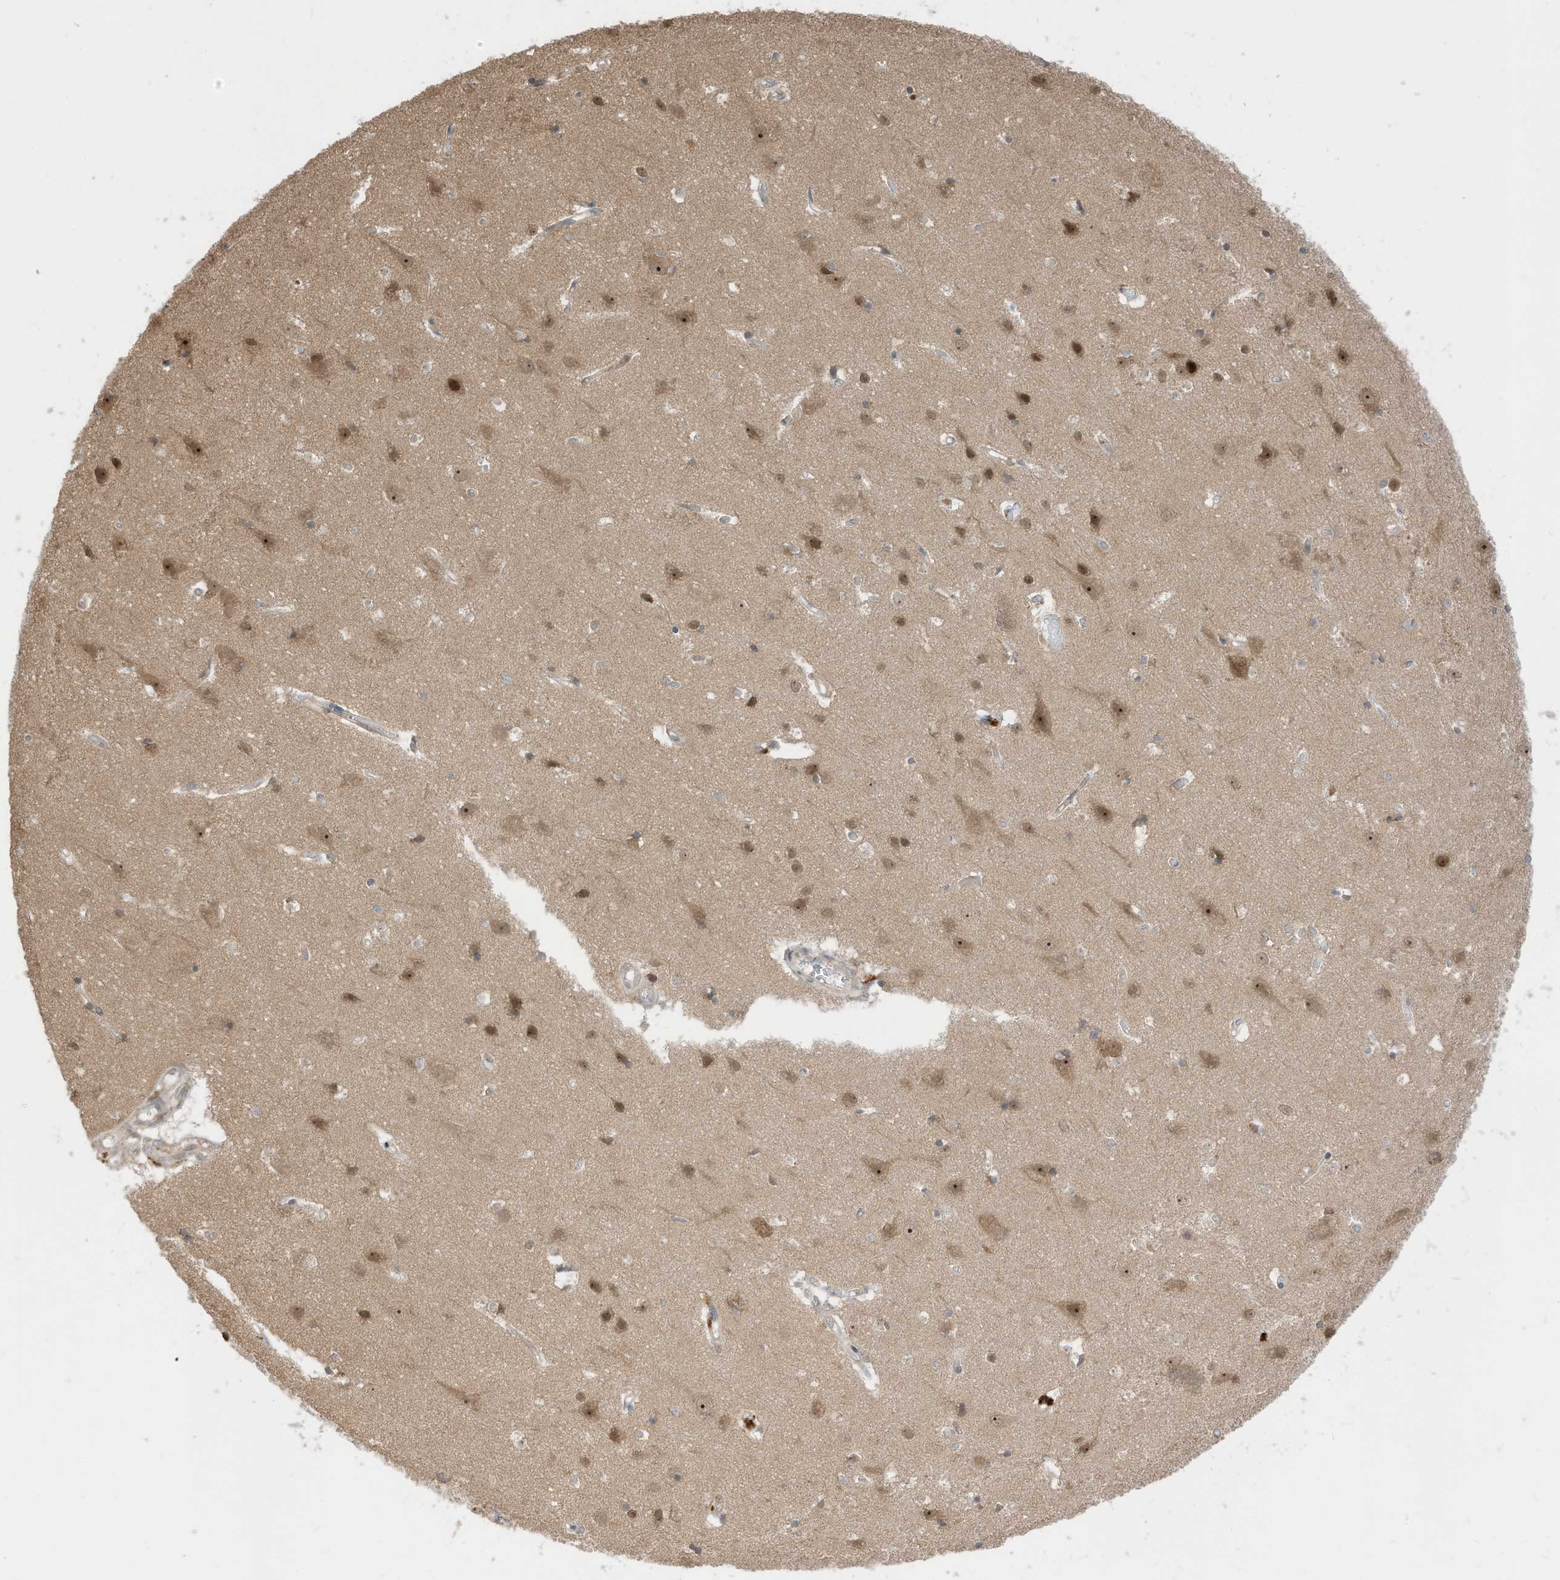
{"staining": {"intensity": "weak", "quantity": "<25%", "location": "cytoplasmic/membranous"}, "tissue": "cerebral cortex", "cell_type": "Endothelial cells", "image_type": "normal", "snomed": [{"axis": "morphology", "description": "Normal tissue, NOS"}, {"axis": "topography", "description": "Cerebral cortex"}], "caption": "Immunohistochemistry histopathology image of benign human cerebral cortex stained for a protein (brown), which reveals no expression in endothelial cells. The staining is performed using DAB (3,3'-diaminobenzidine) brown chromogen with nuclei counter-stained in using hematoxylin.", "gene": "CNKSR1", "patient": {"sex": "male", "age": 54}}